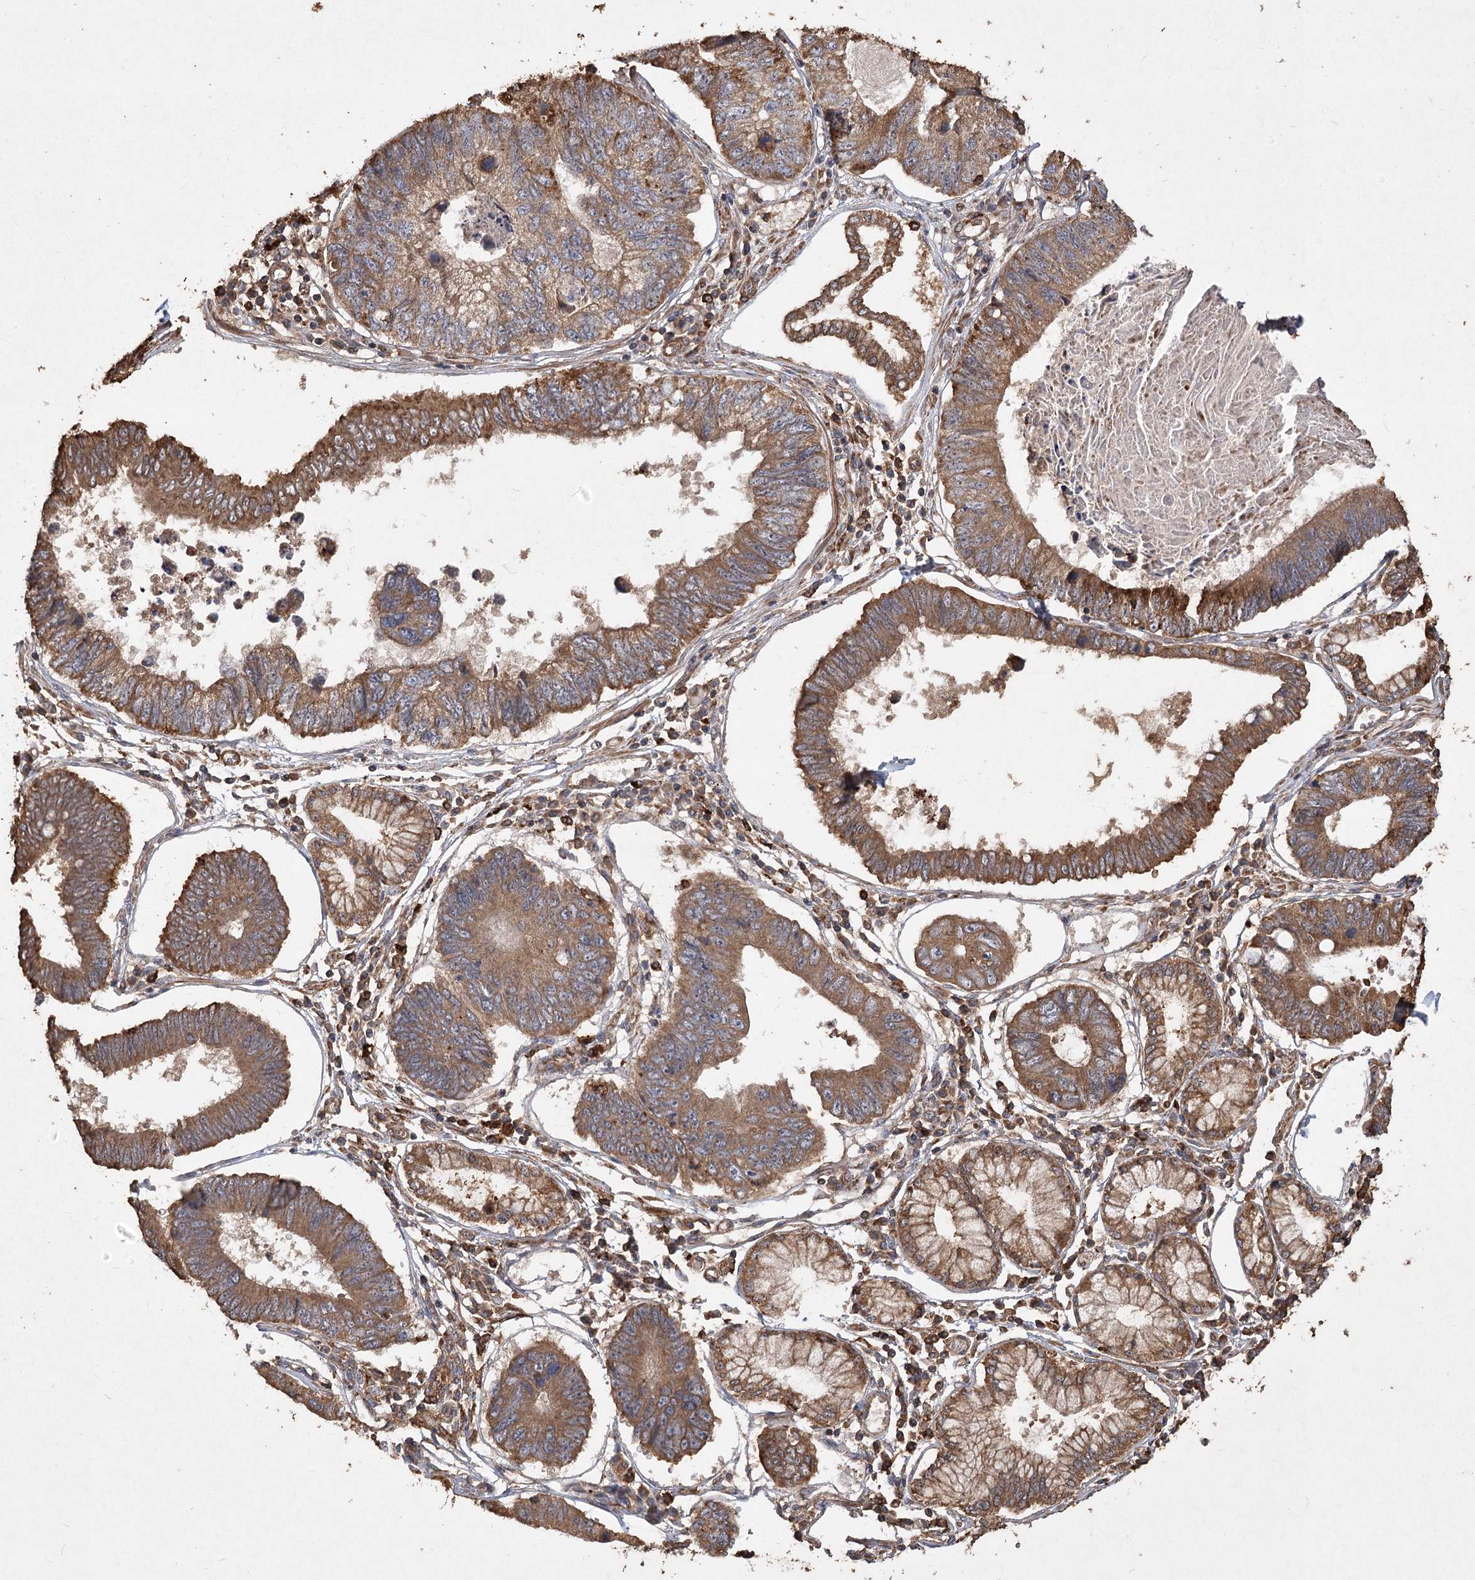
{"staining": {"intensity": "moderate", "quantity": ">75%", "location": "cytoplasmic/membranous"}, "tissue": "stomach cancer", "cell_type": "Tumor cells", "image_type": "cancer", "snomed": [{"axis": "morphology", "description": "Adenocarcinoma, NOS"}, {"axis": "topography", "description": "Stomach"}], "caption": "Immunohistochemical staining of human stomach cancer exhibits moderate cytoplasmic/membranous protein positivity in about >75% of tumor cells. The staining is performed using DAB (3,3'-diaminobenzidine) brown chromogen to label protein expression. The nuclei are counter-stained blue using hematoxylin.", "gene": "PIK3C2A", "patient": {"sex": "male", "age": 59}}